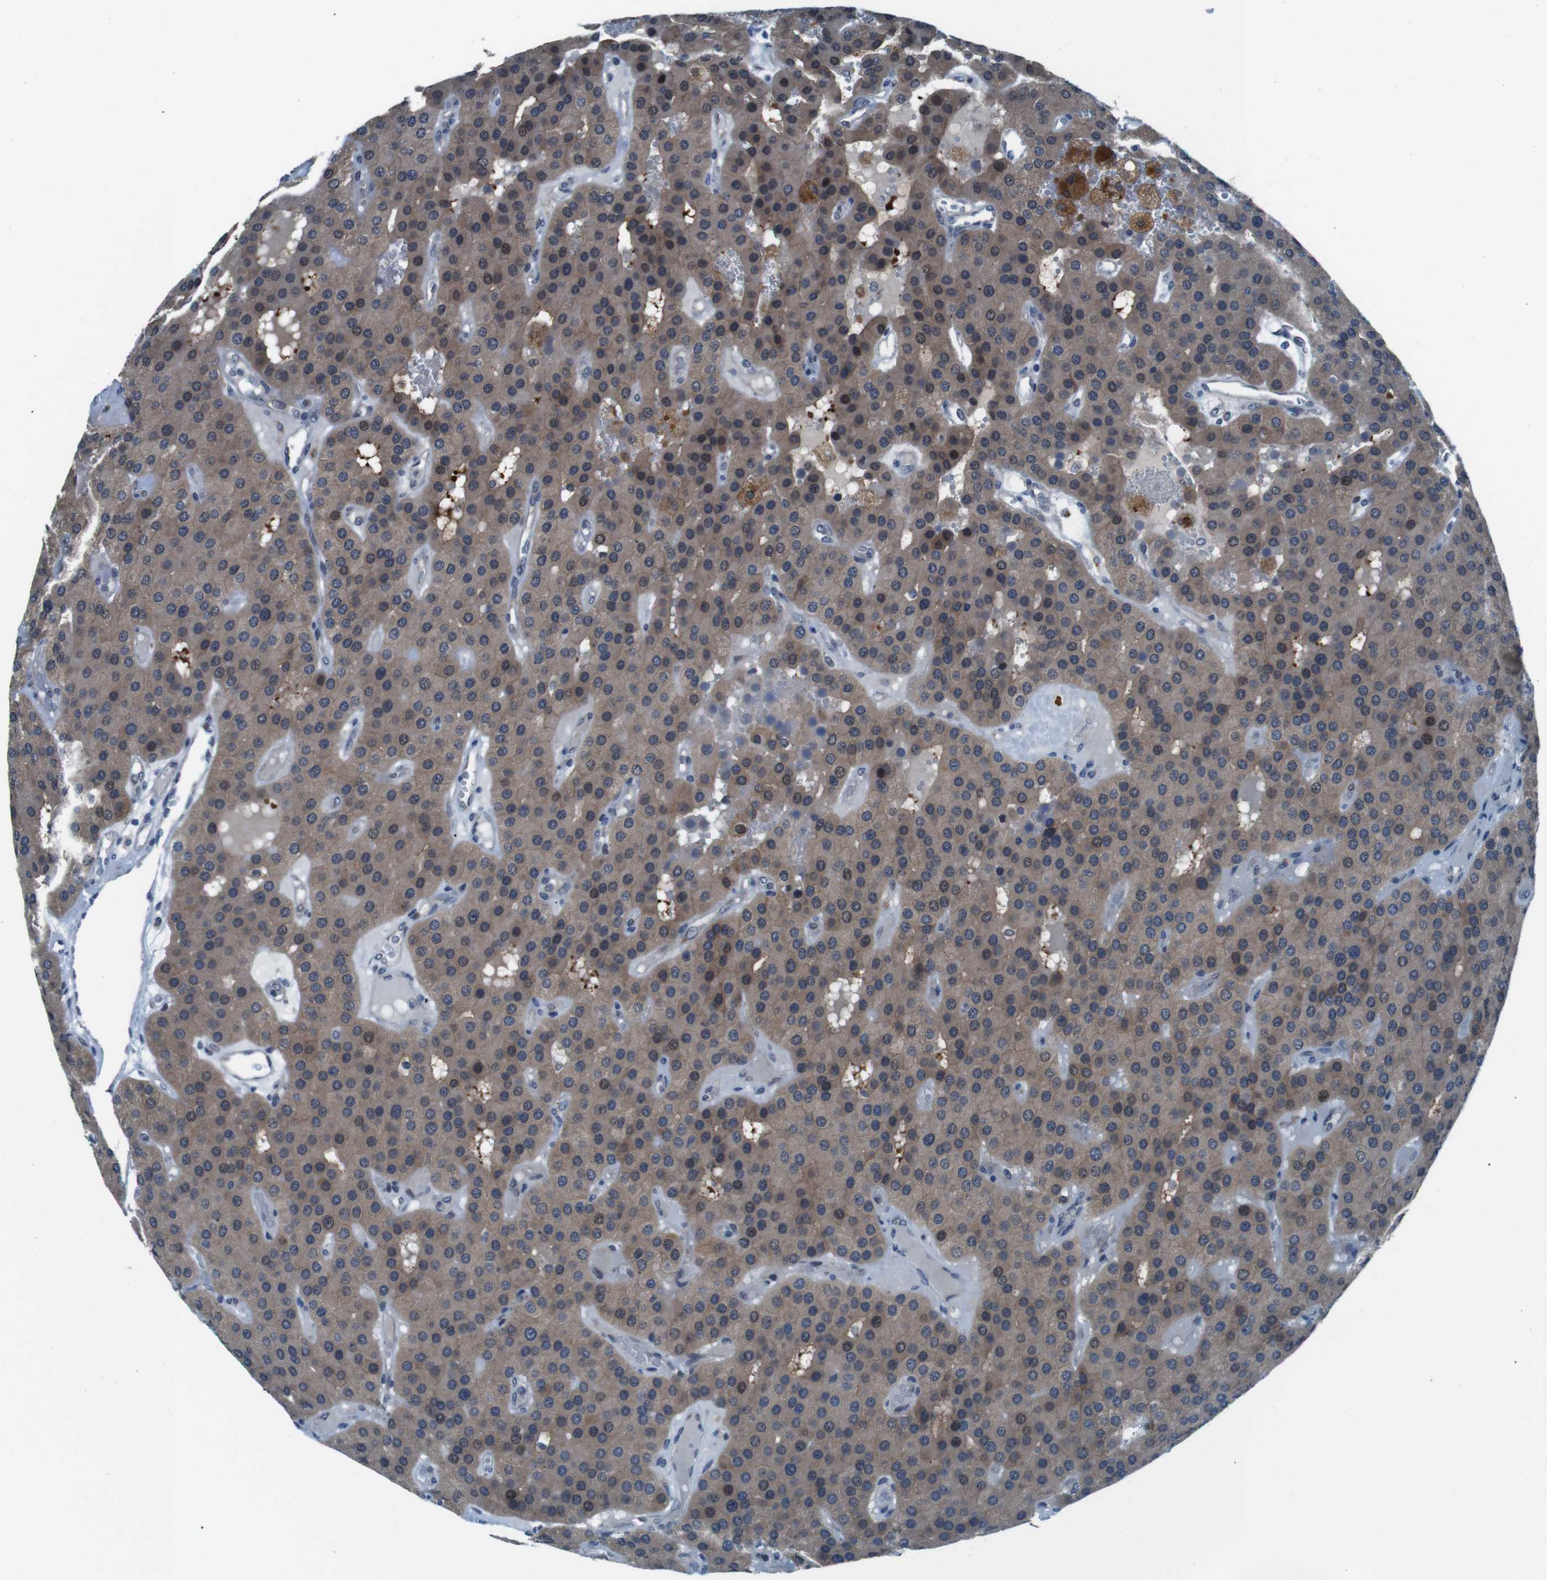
{"staining": {"intensity": "moderate", "quantity": ">75%", "location": "cytoplasmic/membranous"}, "tissue": "parathyroid gland", "cell_type": "Glandular cells", "image_type": "normal", "snomed": [{"axis": "morphology", "description": "Normal tissue, NOS"}, {"axis": "morphology", "description": "Adenoma, NOS"}, {"axis": "topography", "description": "Parathyroid gland"}], "caption": "High-magnification brightfield microscopy of unremarkable parathyroid gland stained with DAB (brown) and counterstained with hematoxylin (blue). glandular cells exhibit moderate cytoplasmic/membranous staining is seen in approximately>75% of cells. (DAB (3,3'-diaminobenzidine) IHC, brown staining for protein, blue staining for nuclei).", "gene": "LRP5", "patient": {"sex": "female", "age": 86}}